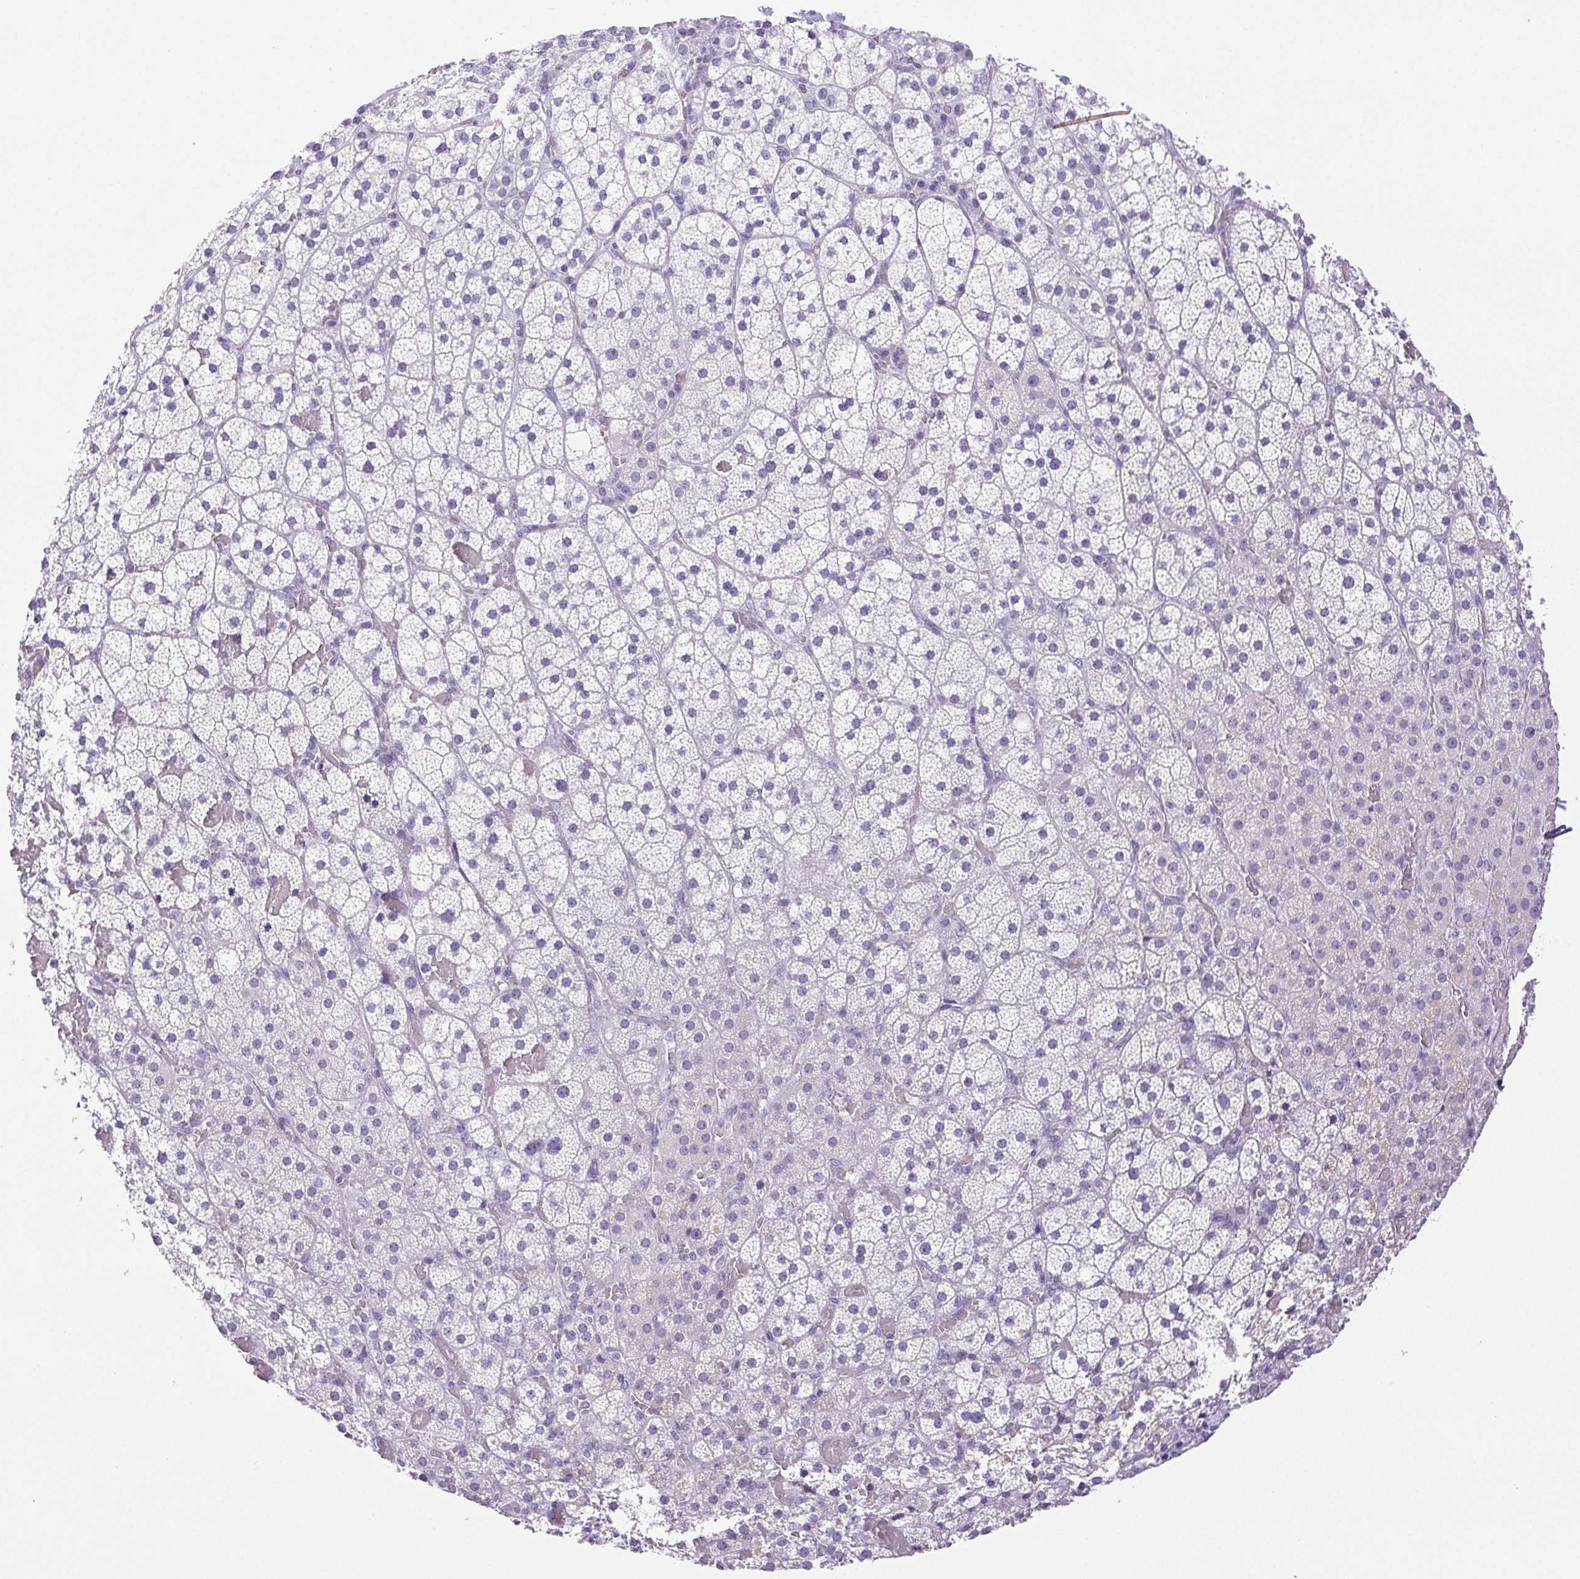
{"staining": {"intensity": "negative", "quantity": "none", "location": "none"}, "tissue": "adrenal gland", "cell_type": "Glandular cells", "image_type": "normal", "snomed": [{"axis": "morphology", "description": "Normal tissue, NOS"}, {"axis": "topography", "description": "Adrenal gland"}], "caption": "High power microscopy image of an immunohistochemistry (IHC) image of benign adrenal gland, revealing no significant staining in glandular cells.", "gene": "PAPPA2", "patient": {"sex": "male", "age": 53}}